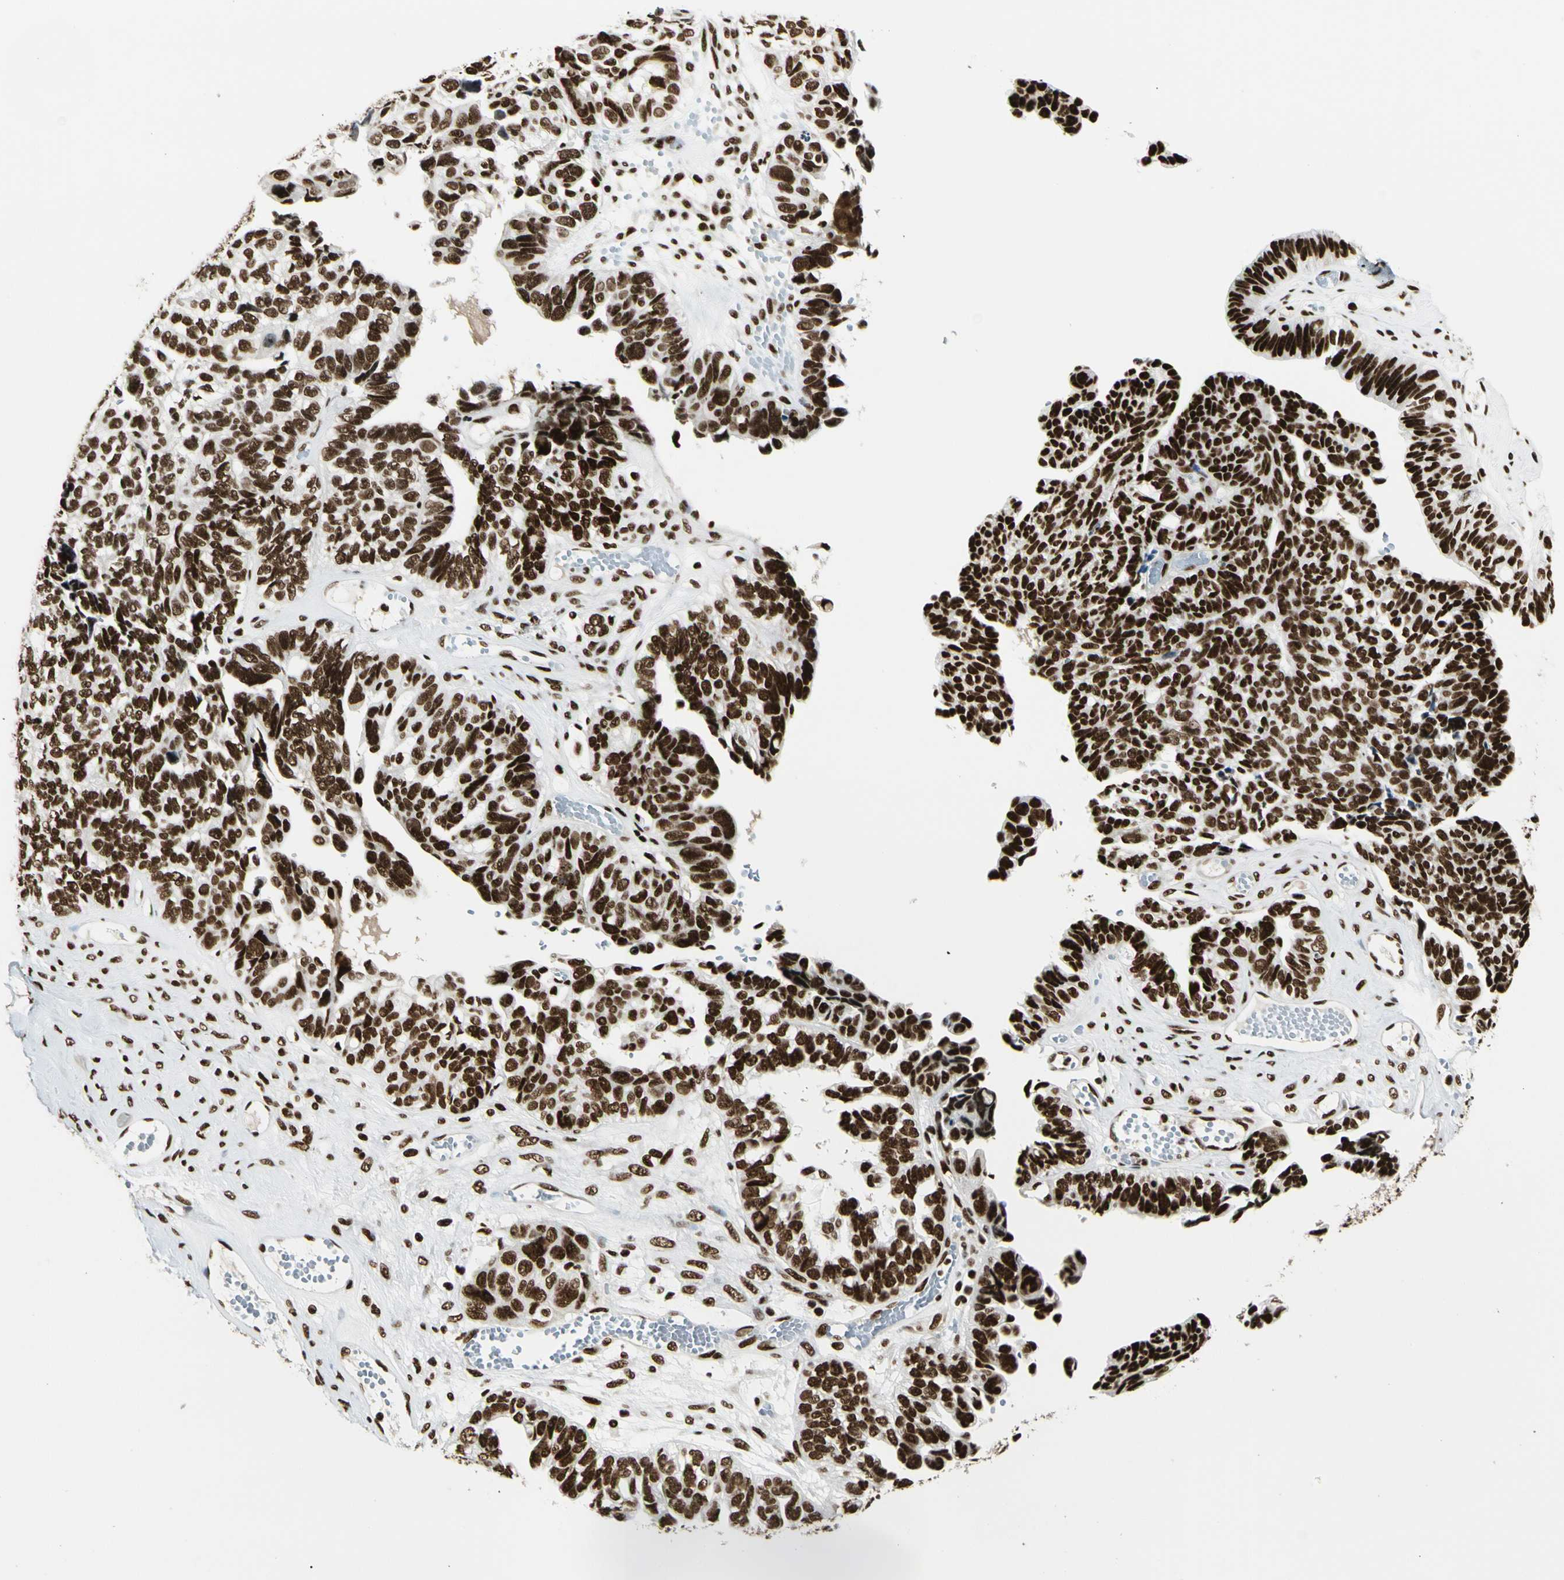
{"staining": {"intensity": "strong", "quantity": ">75%", "location": "nuclear"}, "tissue": "ovarian cancer", "cell_type": "Tumor cells", "image_type": "cancer", "snomed": [{"axis": "morphology", "description": "Cystadenocarcinoma, serous, NOS"}, {"axis": "topography", "description": "Ovary"}], "caption": "A brown stain highlights strong nuclear staining of a protein in ovarian serous cystadenocarcinoma tumor cells. The staining is performed using DAB (3,3'-diaminobenzidine) brown chromogen to label protein expression. The nuclei are counter-stained blue using hematoxylin.", "gene": "CCAR1", "patient": {"sex": "female", "age": 79}}